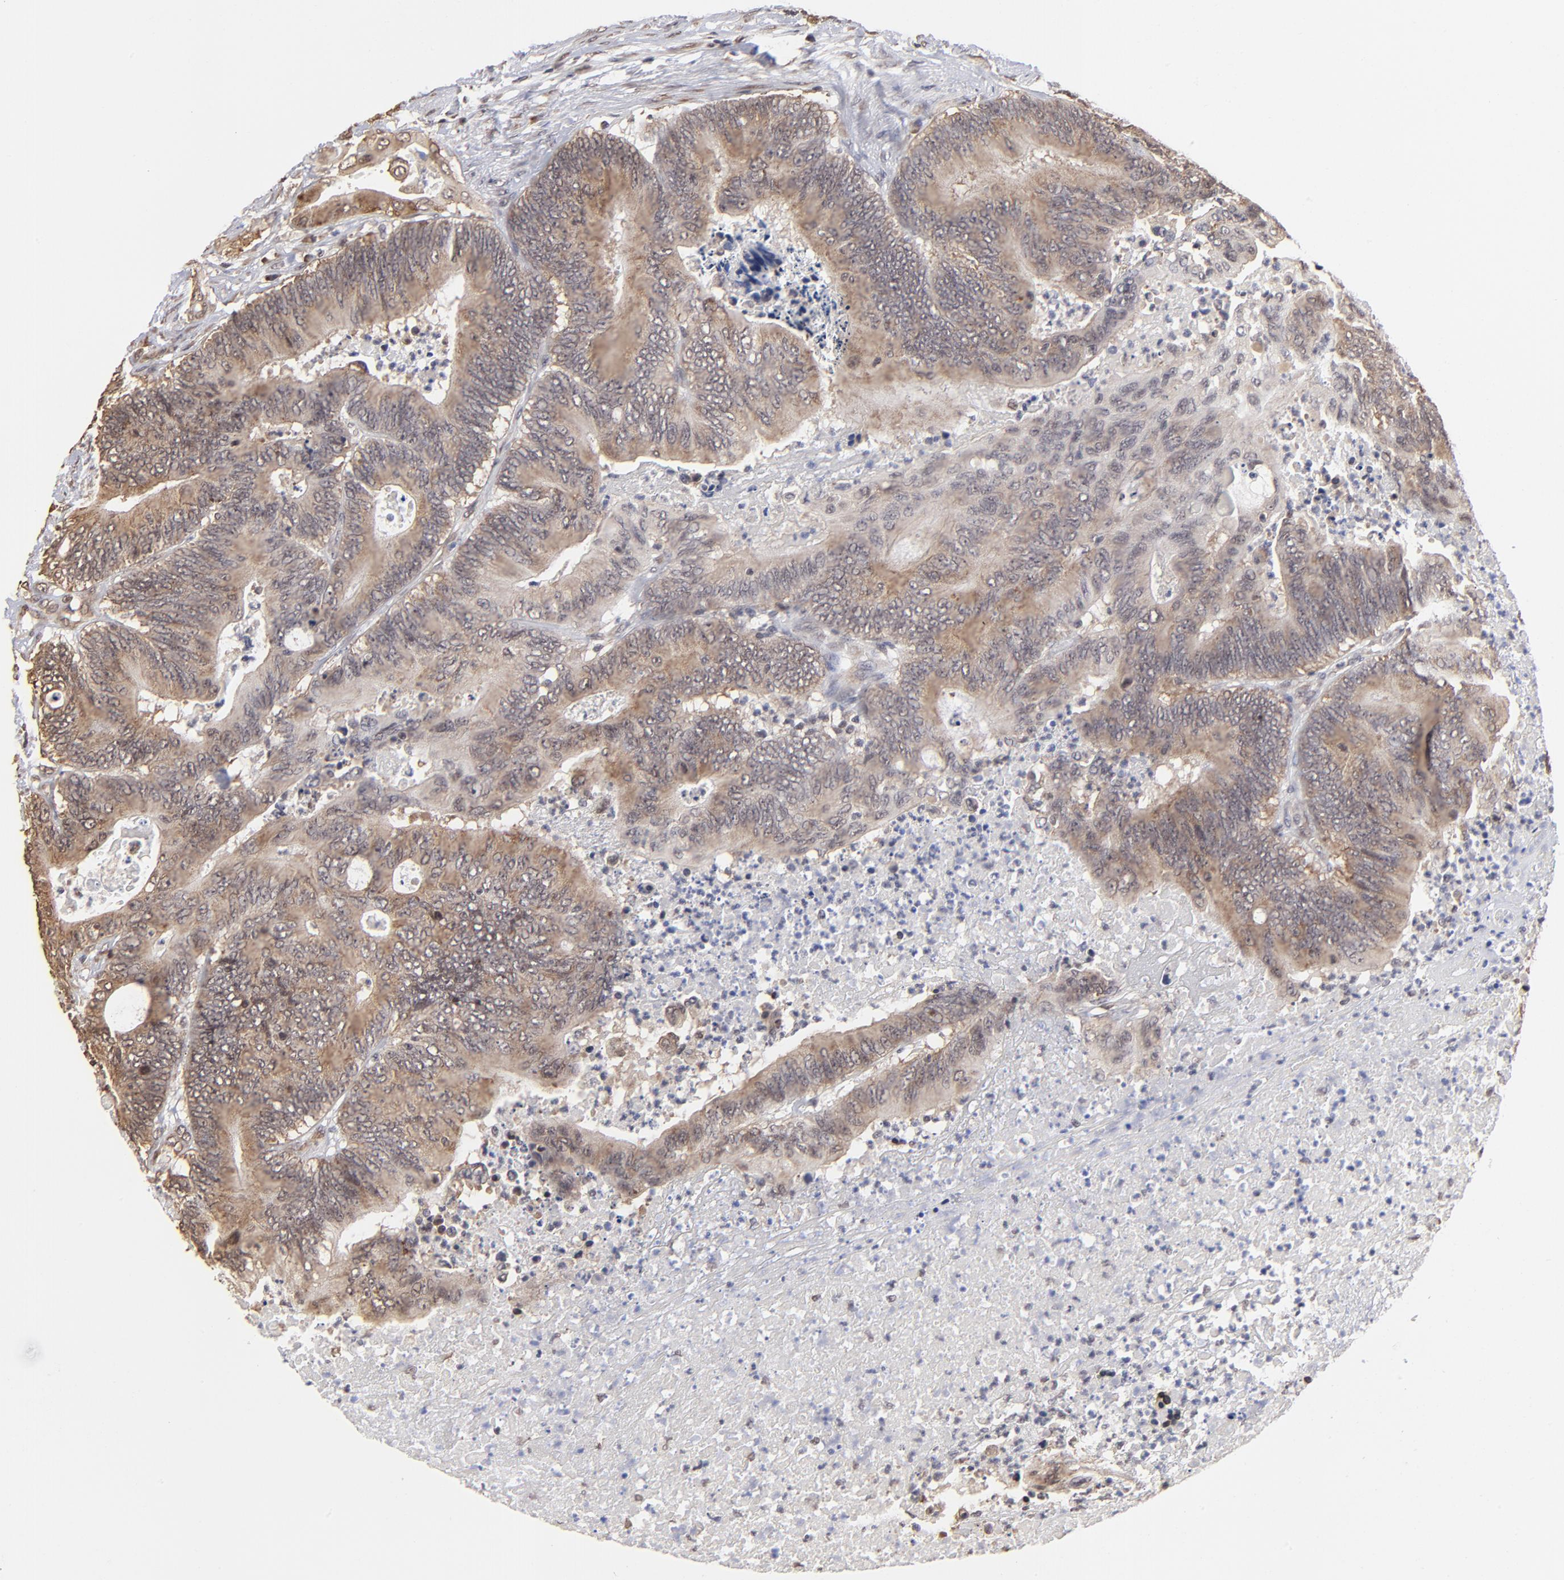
{"staining": {"intensity": "weak", "quantity": ">75%", "location": "cytoplasmic/membranous"}, "tissue": "colorectal cancer", "cell_type": "Tumor cells", "image_type": "cancer", "snomed": [{"axis": "morphology", "description": "Adenocarcinoma, NOS"}, {"axis": "topography", "description": "Colon"}], "caption": "High-power microscopy captured an immunohistochemistry (IHC) micrograph of adenocarcinoma (colorectal), revealing weak cytoplasmic/membranous expression in approximately >75% of tumor cells. The staining was performed using DAB (3,3'-diaminobenzidine), with brown indicating positive protein expression. Nuclei are stained blue with hematoxylin.", "gene": "BRPF1", "patient": {"sex": "male", "age": 65}}